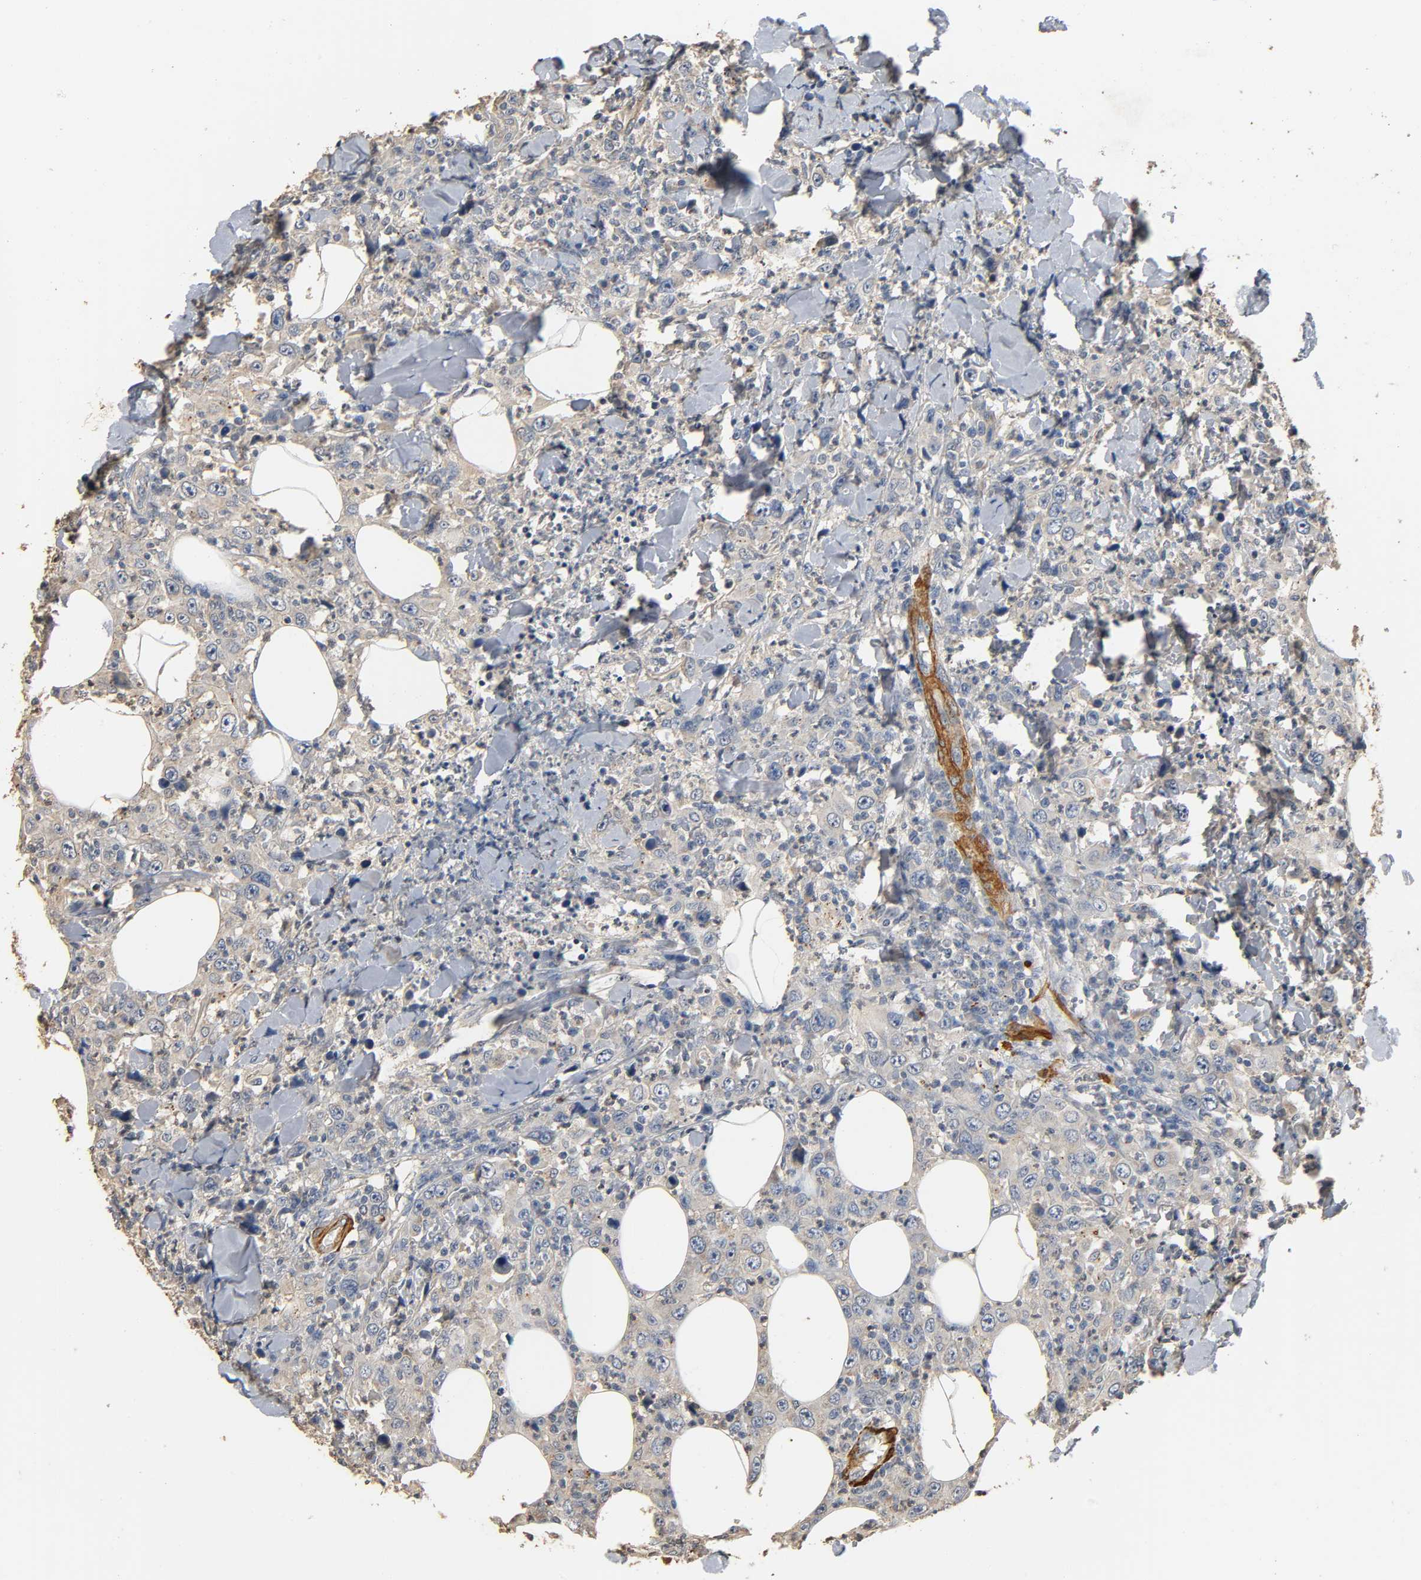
{"staining": {"intensity": "weak", "quantity": ">75%", "location": "cytoplasmic/membranous"}, "tissue": "thyroid cancer", "cell_type": "Tumor cells", "image_type": "cancer", "snomed": [{"axis": "morphology", "description": "Carcinoma, NOS"}, {"axis": "topography", "description": "Thyroid gland"}], "caption": "Thyroid cancer stained with a protein marker shows weak staining in tumor cells.", "gene": "GSTA3", "patient": {"sex": "female", "age": 77}}